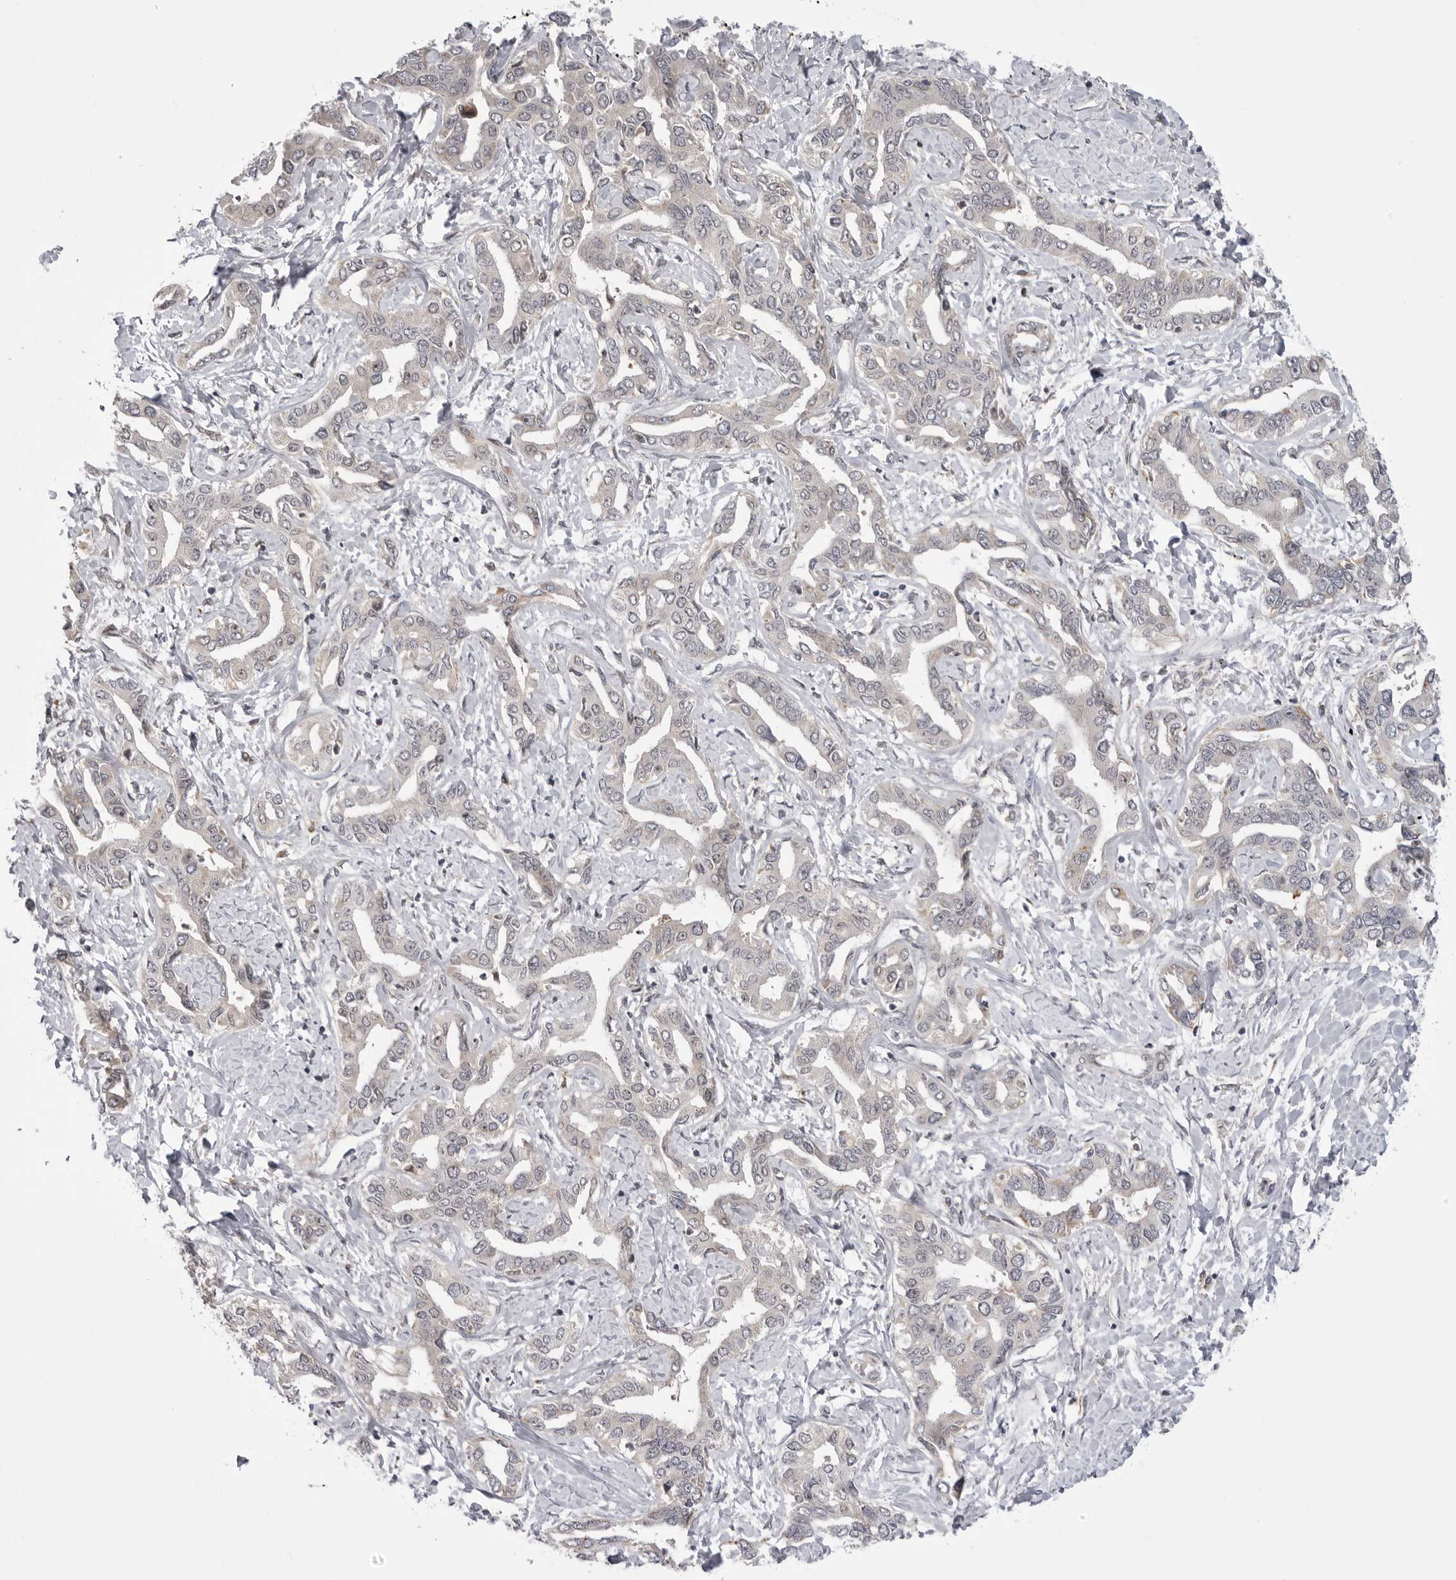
{"staining": {"intensity": "negative", "quantity": "none", "location": "none"}, "tissue": "liver cancer", "cell_type": "Tumor cells", "image_type": "cancer", "snomed": [{"axis": "morphology", "description": "Cholangiocarcinoma"}, {"axis": "topography", "description": "Liver"}], "caption": "Liver cancer (cholangiocarcinoma) stained for a protein using IHC displays no staining tumor cells.", "gene": "PTK2B", "patient": {"sex": "male", "age": 59}}